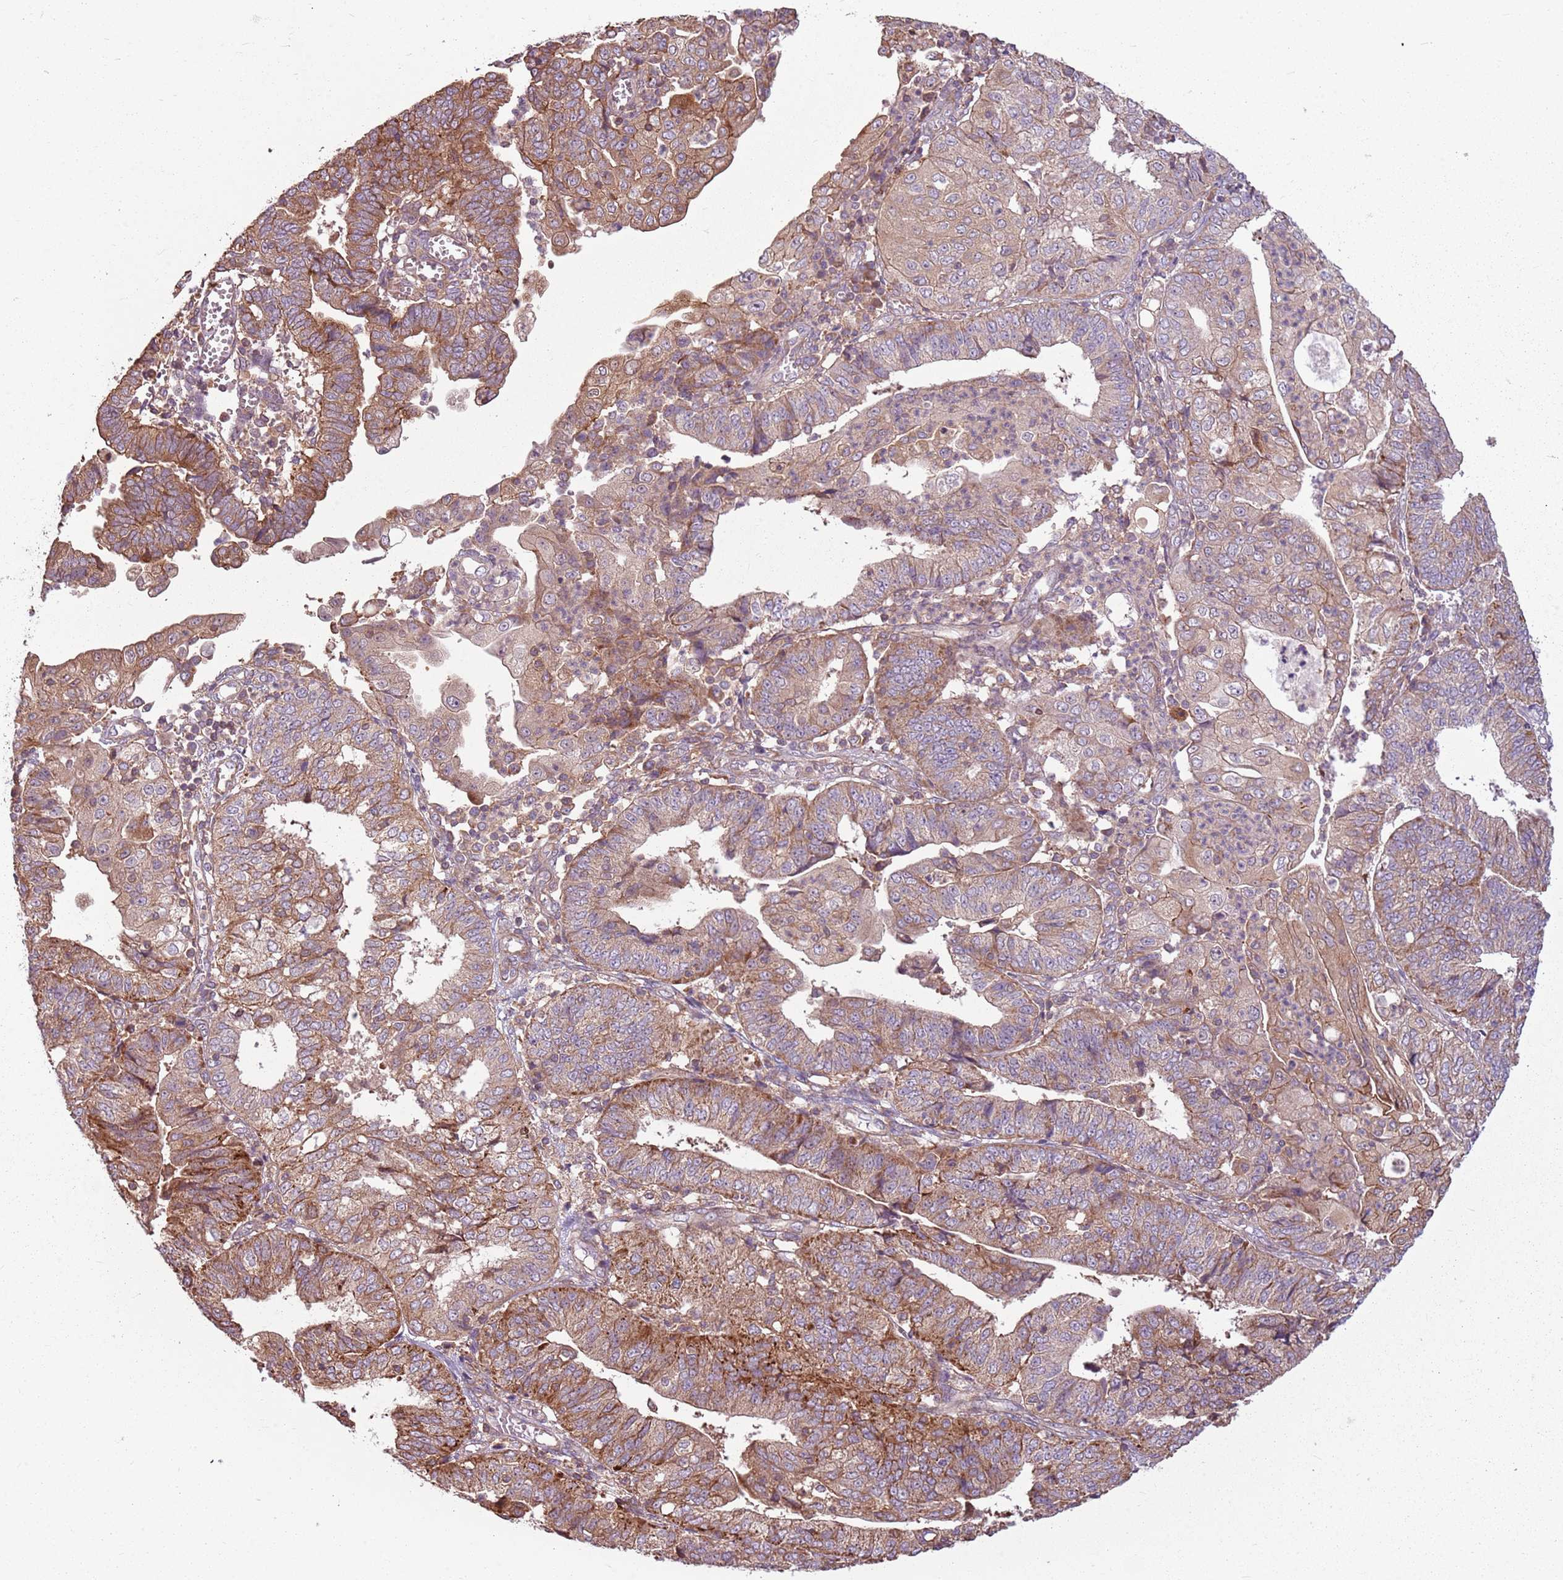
{"staining": {"intensity": "moderate", "quantity": ">75%", "location": "cytoplasmic/membranous"}, "tissue": "endometrial cancer", "cell_type": "Tumor cells", "image_type": "cancer", "snomed": [{"axis": "morphology", "description": "Adenocarcinoma, NOS"}, {"axis": "topography", "description": "Endometrium"}], "caption": "This is an image of immunohistochemistry (IHC) staining of adenocarcinoma (endometrial), which shows moderate staining in the cytoplasmic/membranous of tumor cells.", "gene": "RPL21", "patient": {"sex": "female", "age": 56}}